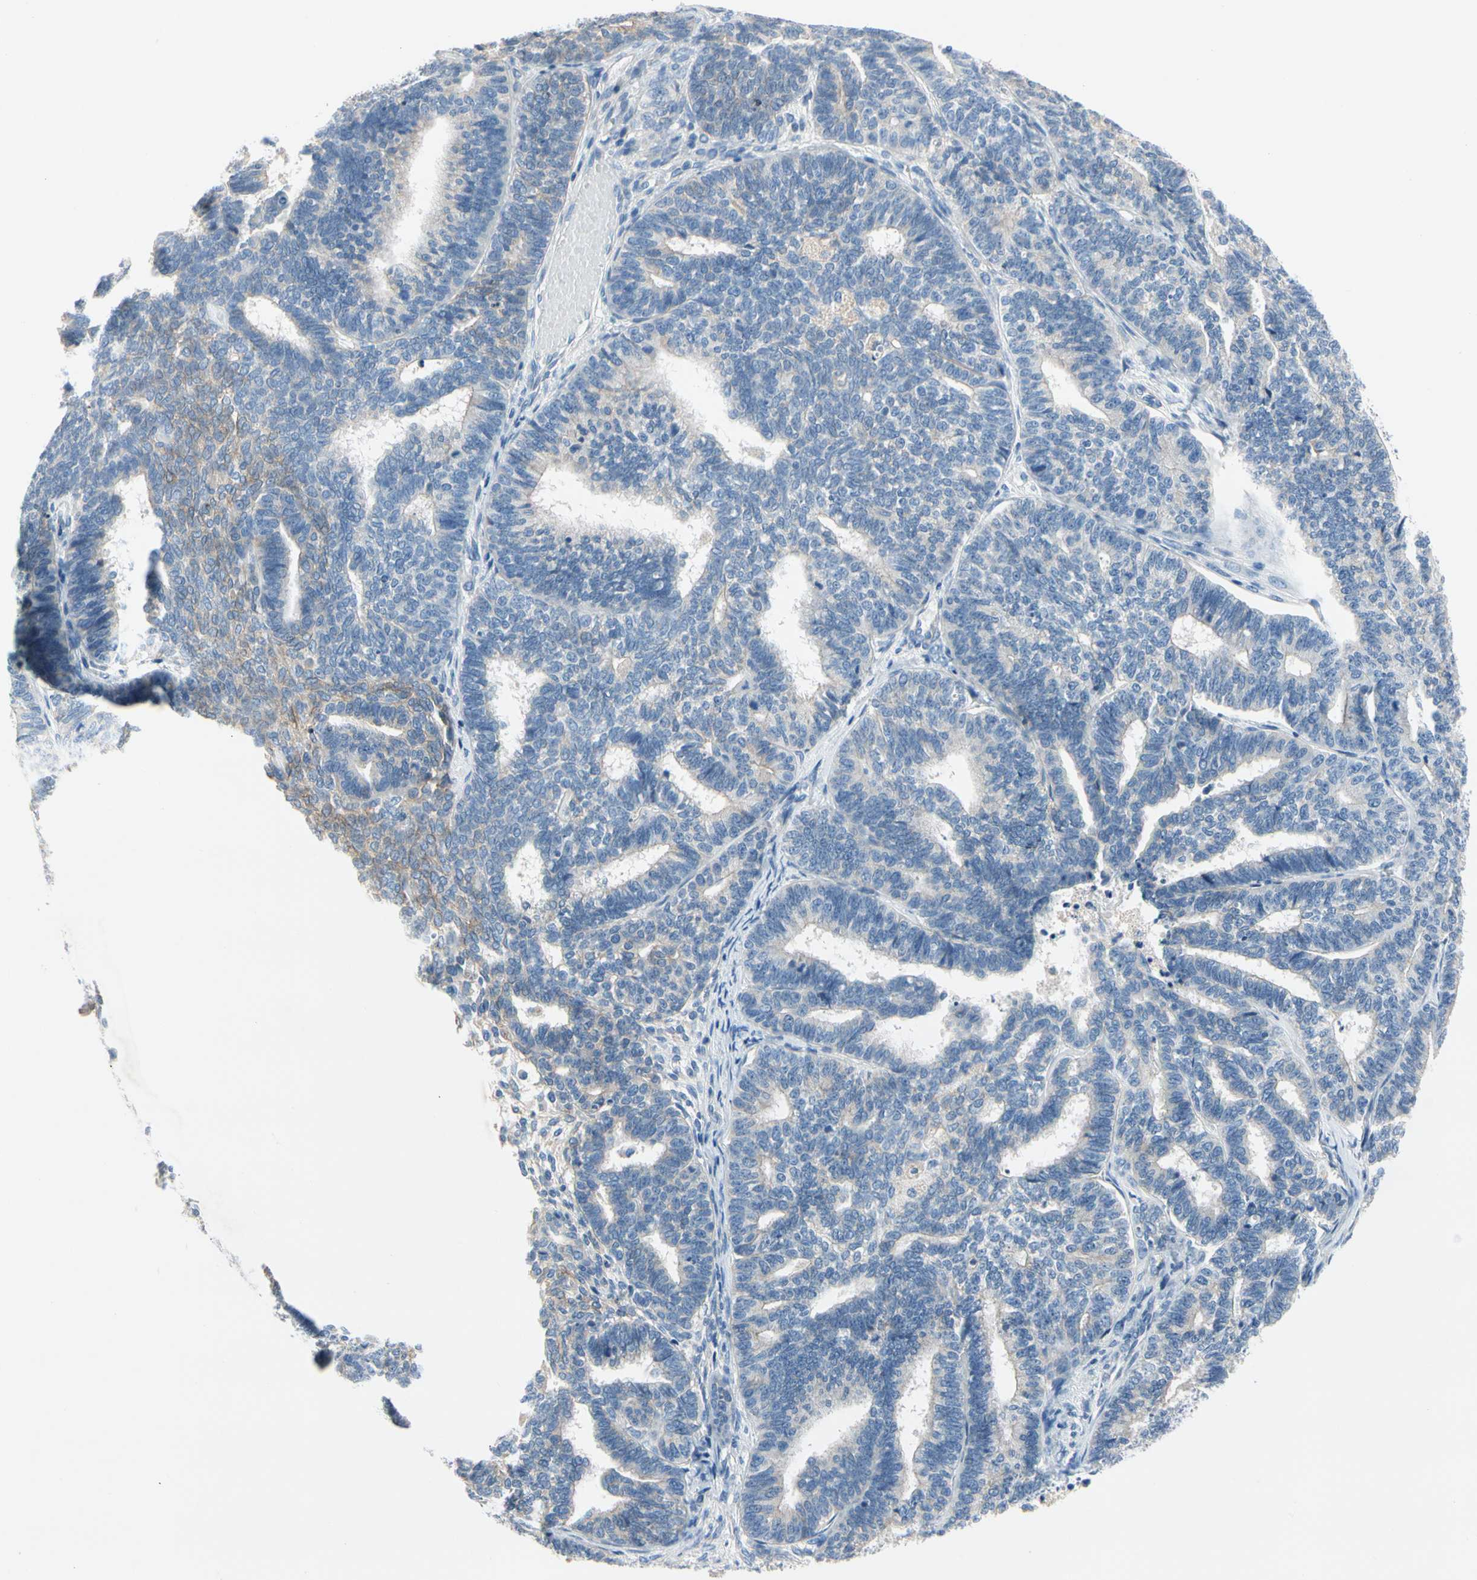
{"staining": {"intensity": "weak", "quantity": "<25%", "location": "cytoplasmic/membranous"}, "tissue": "endometrial cancer", "cell_type": "Tumor cells", "image_type": "cancer", "snomed": [{"axis": "morphology", "description": "Adenocarcinoma, NOS"}, {"axis": "topography", "description": "Endometrium"}], "caption": "High magnification brightfield microscopy of endometrial adenocarcinoma stained with DAB (brown) and counterstained with hematoxylin (blue): tumor cells show no significant expression.", "gene": "CA14", "patient": {"sex": "female", "age": 70}}